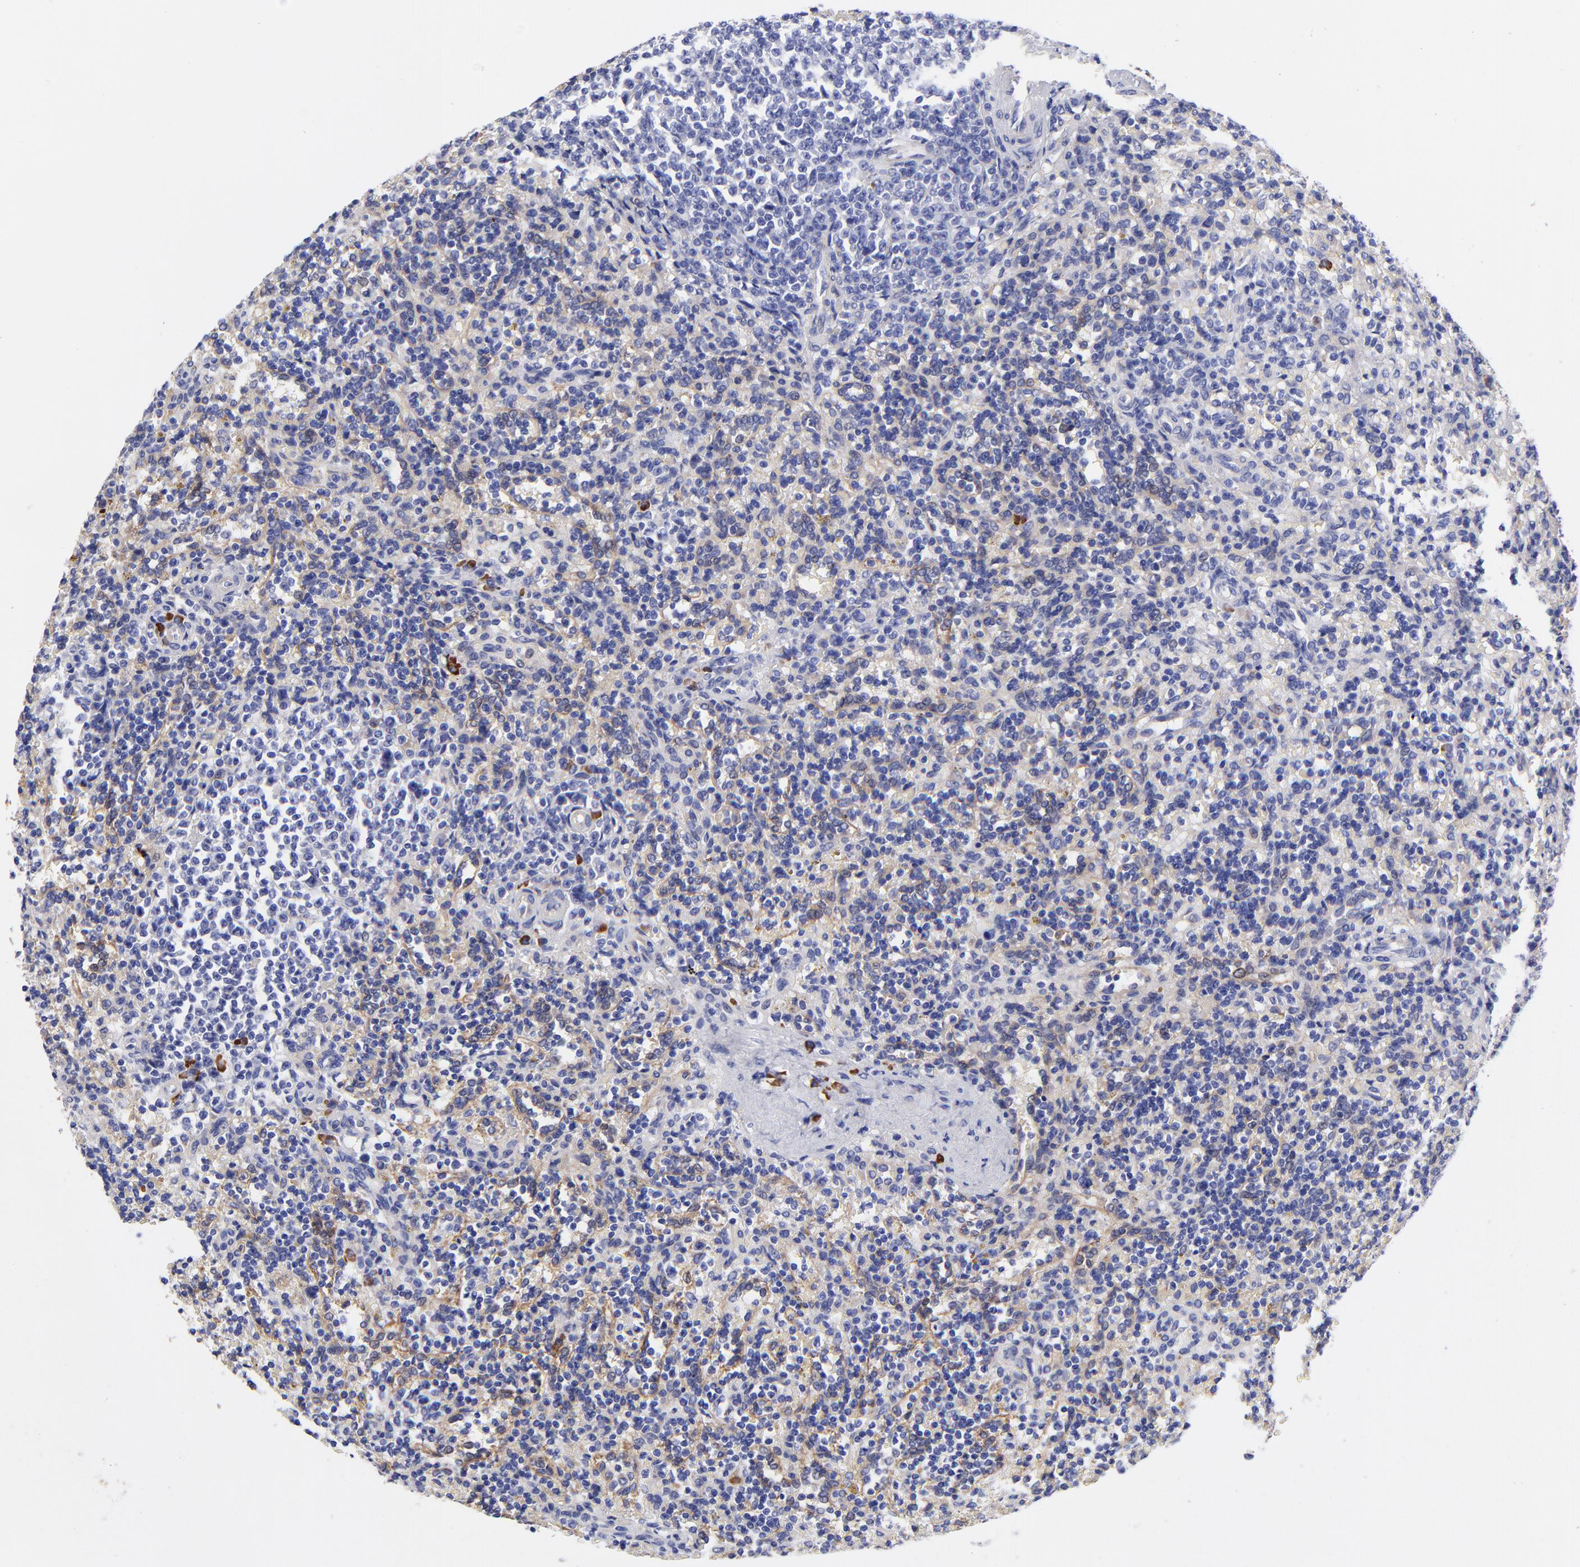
{"staining": {"intensity": "negative", "quantity": "none", "location": "none"}, "tissue": "lymphoma", "cell_type": "Tumor cells", "image_type": "cancer", "snomed": [{"axis": "morphology", "description": "Malignant lymphoma, non-Hodgkin's type, Low grade"}, {"axis": "topography", "description": "Spleen"}], "caption": "Immunohistochemical staining of malignant lymphoma, non-Hodgkin's type (low-grade) reveals no significant staining in tumor cells. (Brightfield microscopy of DAB (3,3'-diaminobenzidine) immunohistochemistry at high magnification).", "gene": "PPFIBP1", "patient": {"sex": "male", "age": 67}}